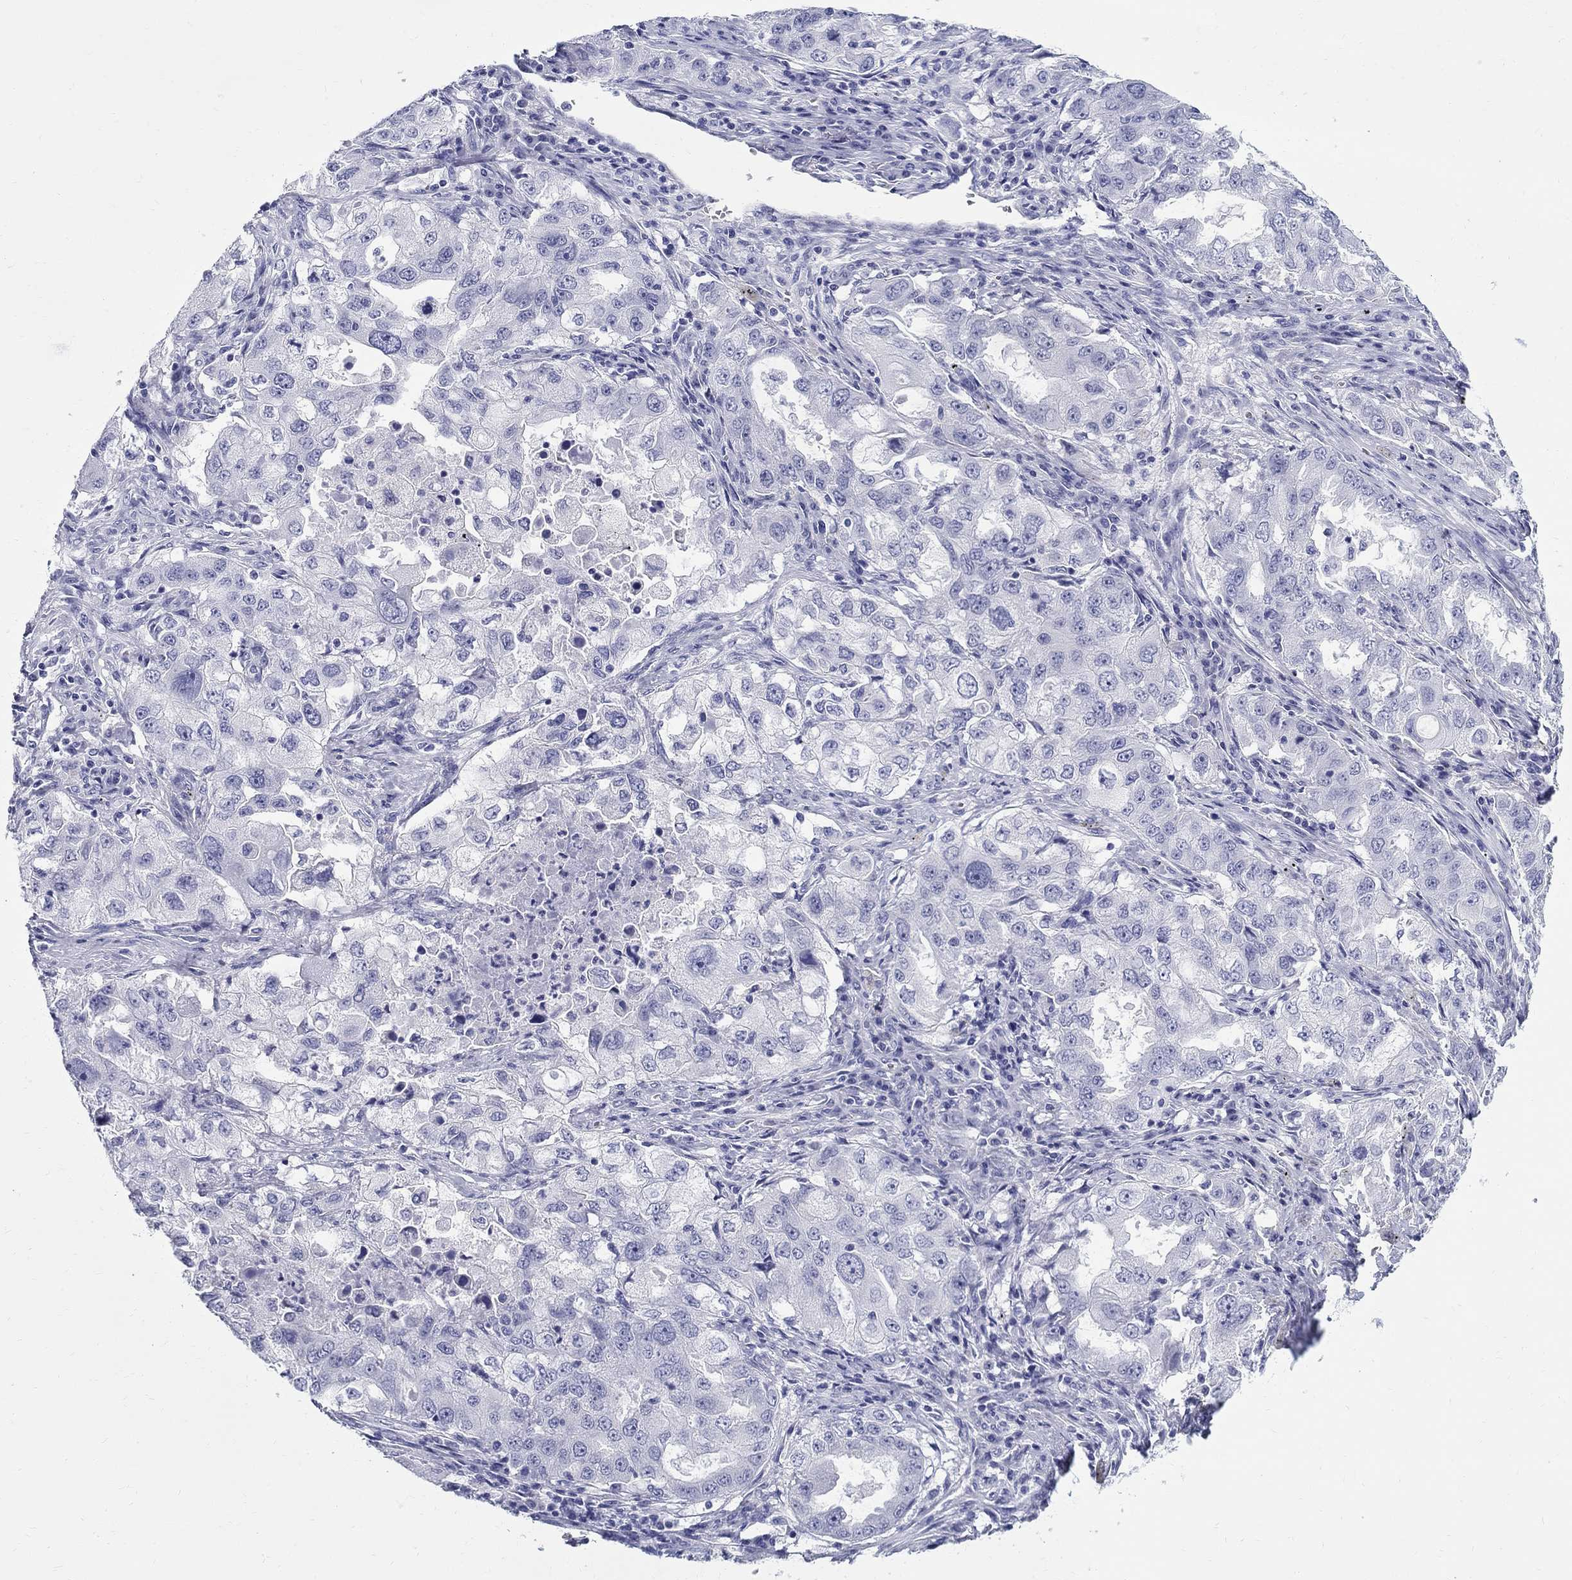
{"staining": {"intensity": "negative", "quantity": "none", "location": "none"}, "tissue": "lung cancer", "cell_type": "Tumor cells", "image_type": "cancer", "snomed": [{"axis": "morphology", "description": "Adenocarcinoma, NOS"}, {"axis": "topography", "description": "Lung"}], "caption": "High power microscopy histopathology image of an immunohistochemistry (IHC) histopathology image of lung adenocarcinoma, revealing no significant positivity in tumor cells.", "gene": "LAMP5", "patient": {"sex": "female", "age": 61}}